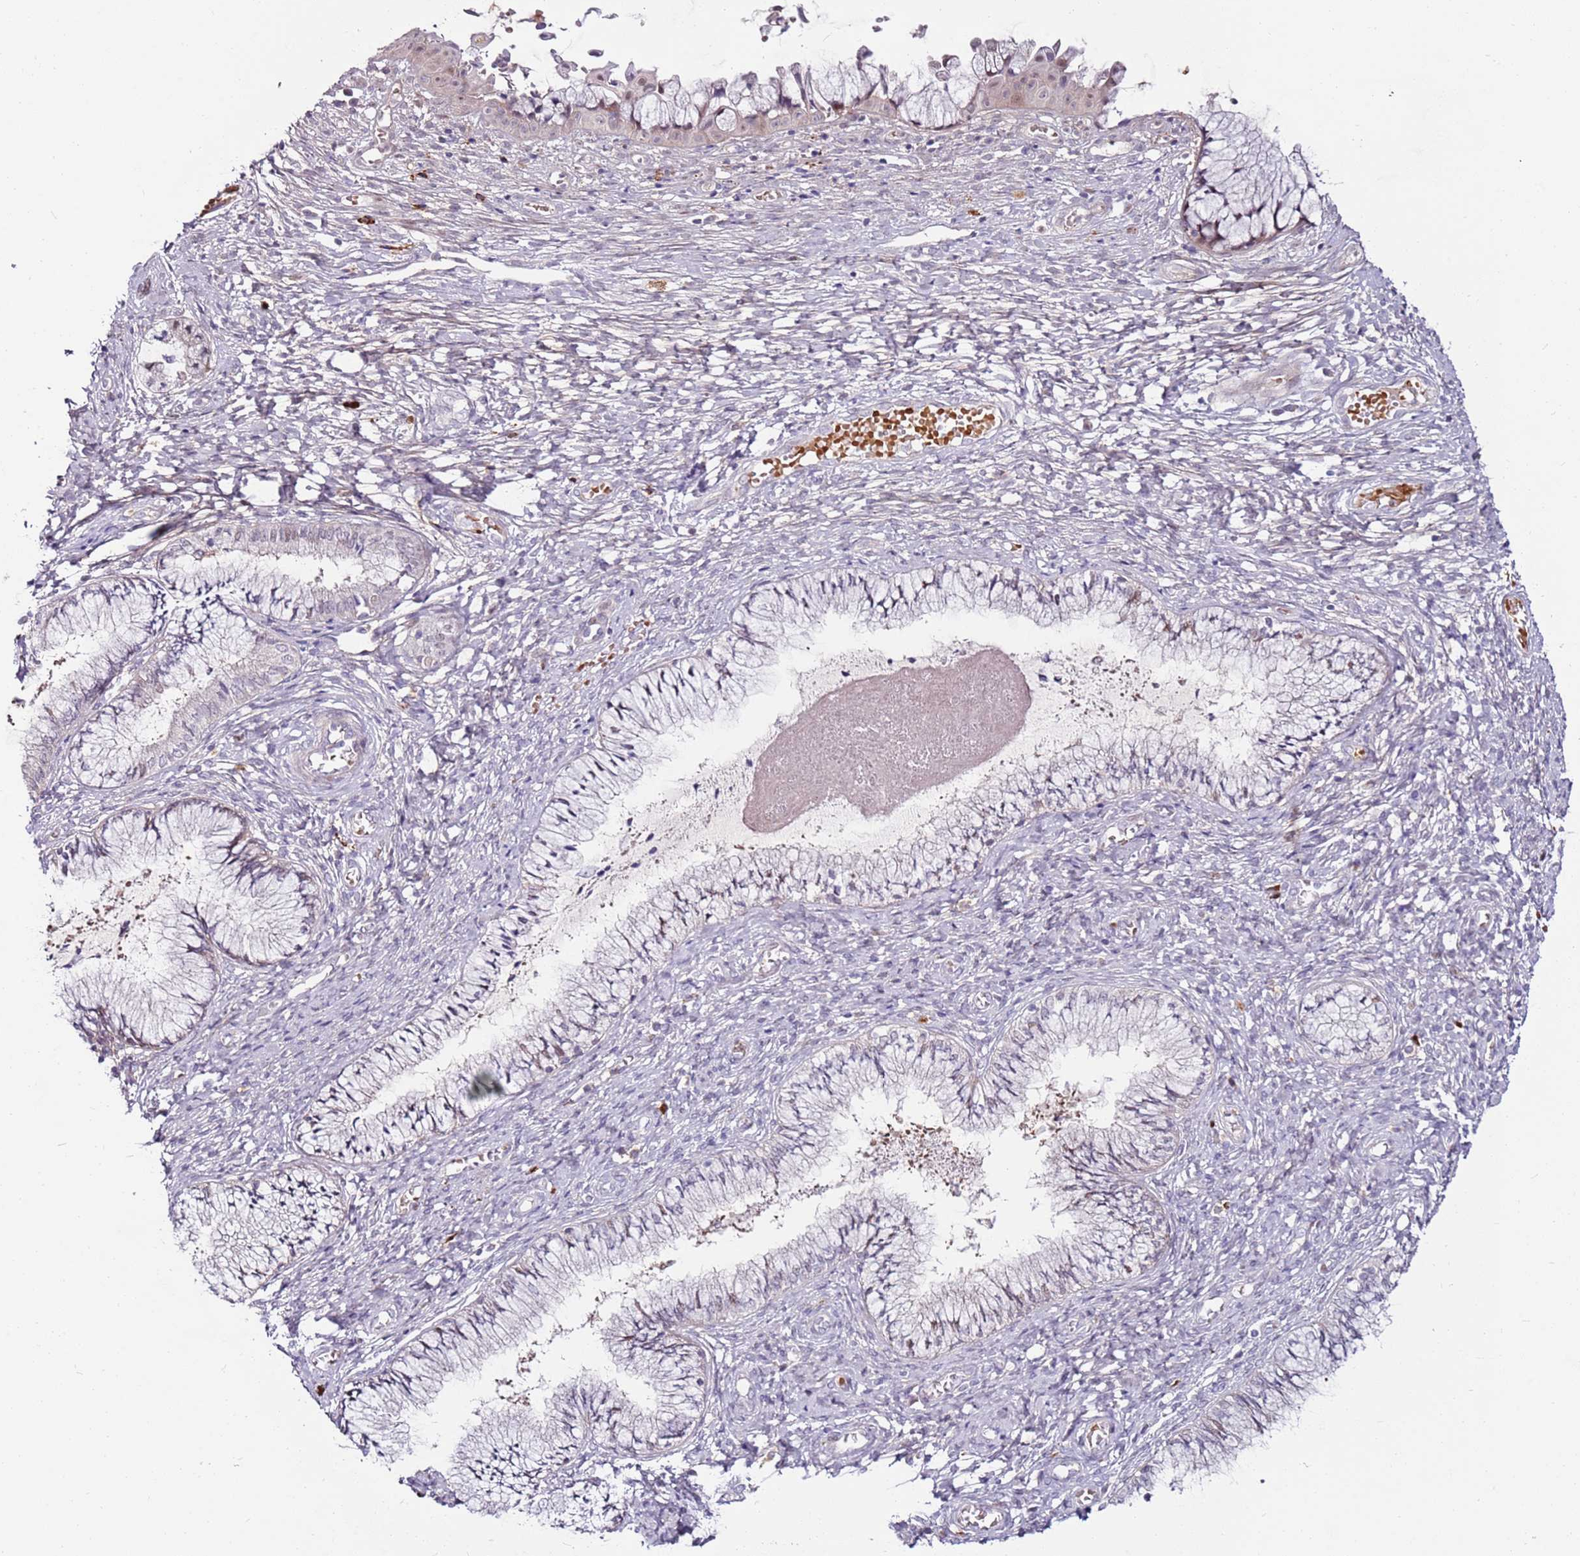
{"staining": {"intensity": "negative", "quantity": "none", "location": "none"}, "tissue": "cervix", "cell_type": "Glandular cells", "image_type": "normal", "snomed": [{"axis": "morphology", "description": "Normal tissue, NOS"}, {"axis": "topography", "description": "Cervix"}], "caption": "Immunohistochemical staining of normal cervix displays no significant expression in glandular cells. (DAB (3,3'-diaminobenzidine) IHC visualized using brightfield microscopy, high magnification).", "gene": "MTG2", "patient": {"sex": "female", "age": 42}}